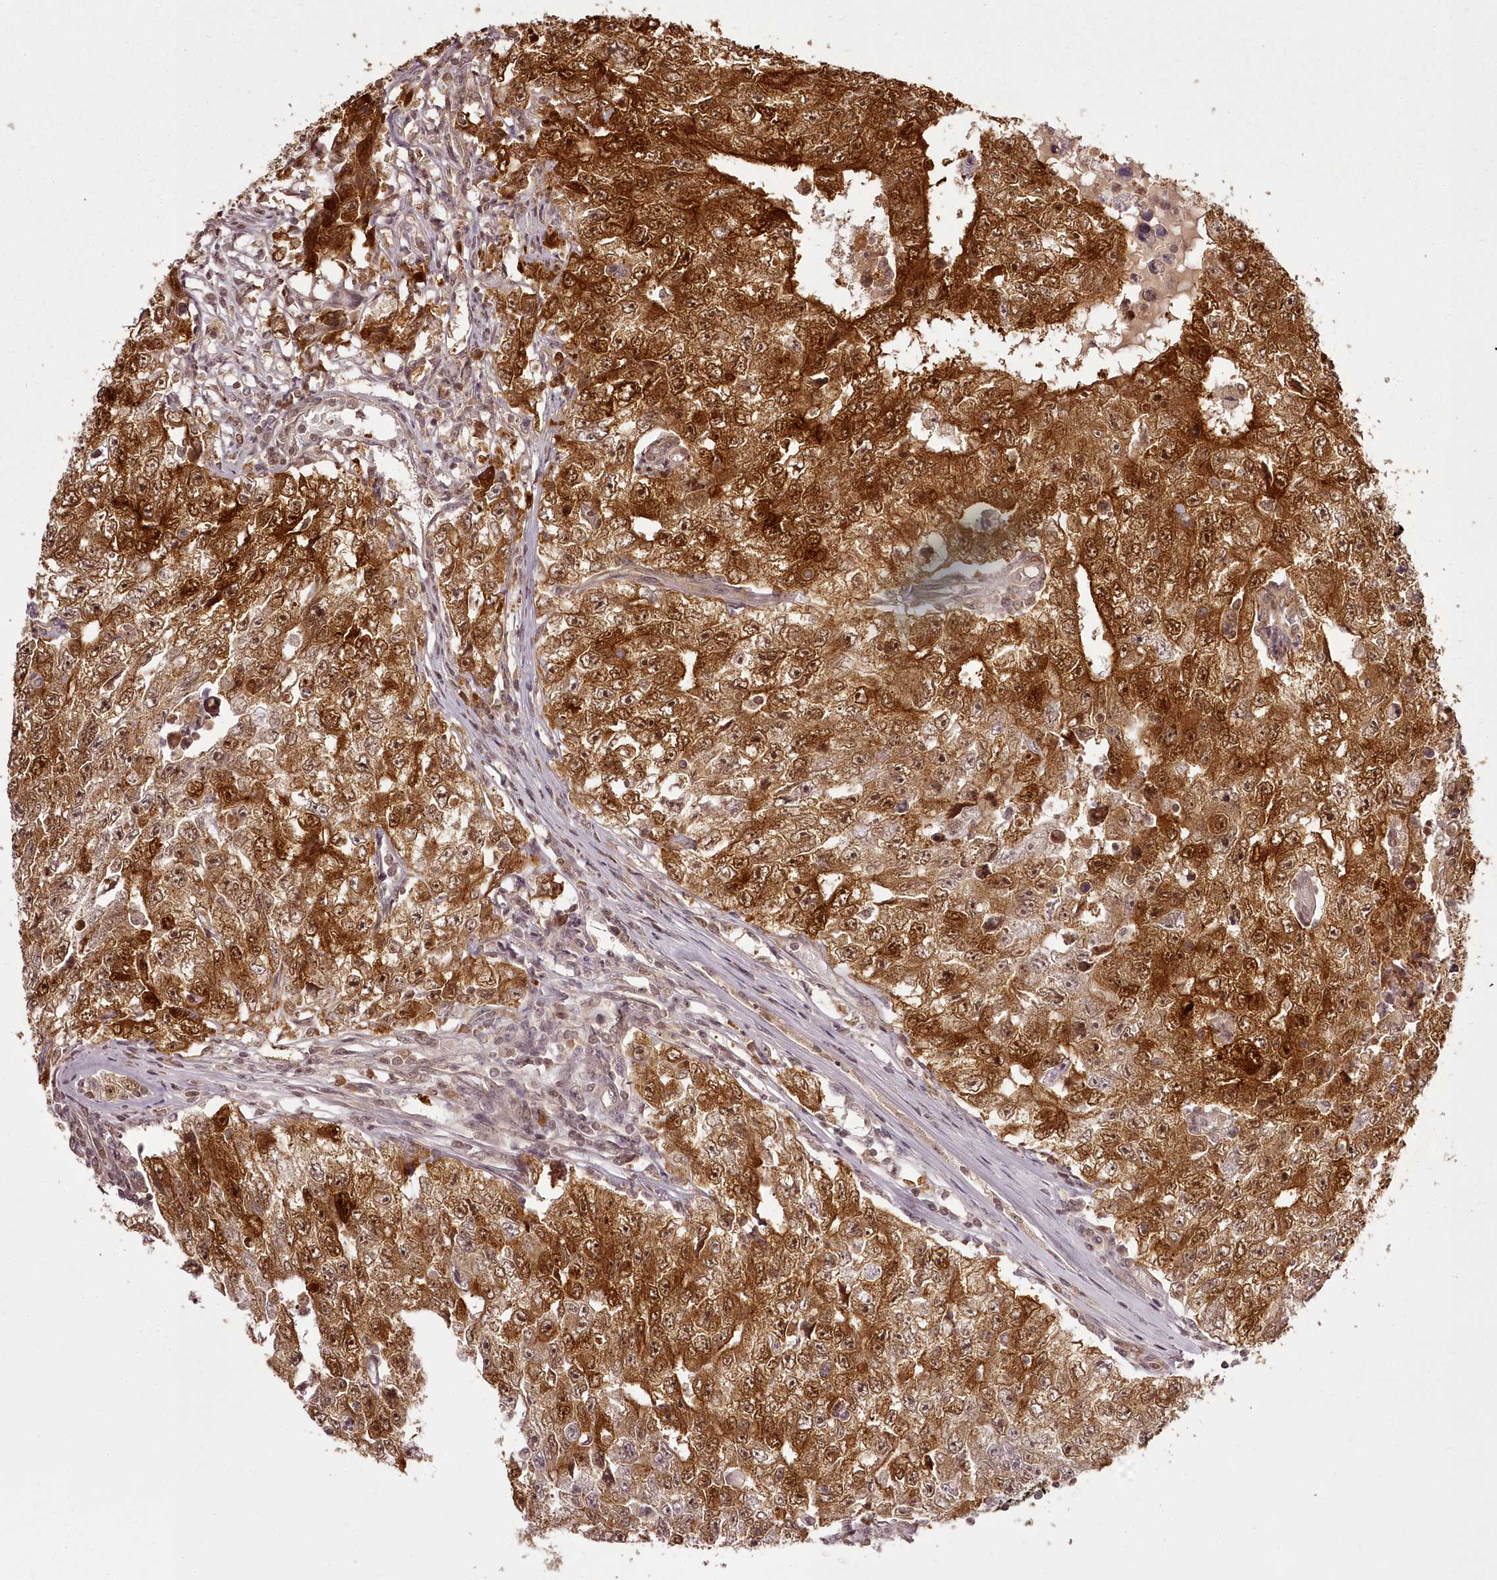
{"staining": {"intensity": "strong", "quantity": ">75%", "location": "cytoplasmic/membranous,nuclear"}, "tissue": "testis cancer", "cell_type": "Tumor cells", "image_type": "cancer", "snomed": [{"axis": "morphology", "description": "Carcinoma, Embryonal, NOS"}, {"axis": "topography", "description": "Testis"}], "caption": "The image demonstrates immunohistochemical staining of testis cancer. There is strong cytoplasmic/membranous and nuclear staining is appreciated in about >75% of tumor cells.", "gene": "CHCHD2", "patient": {"sex": "male", "age": 17}}